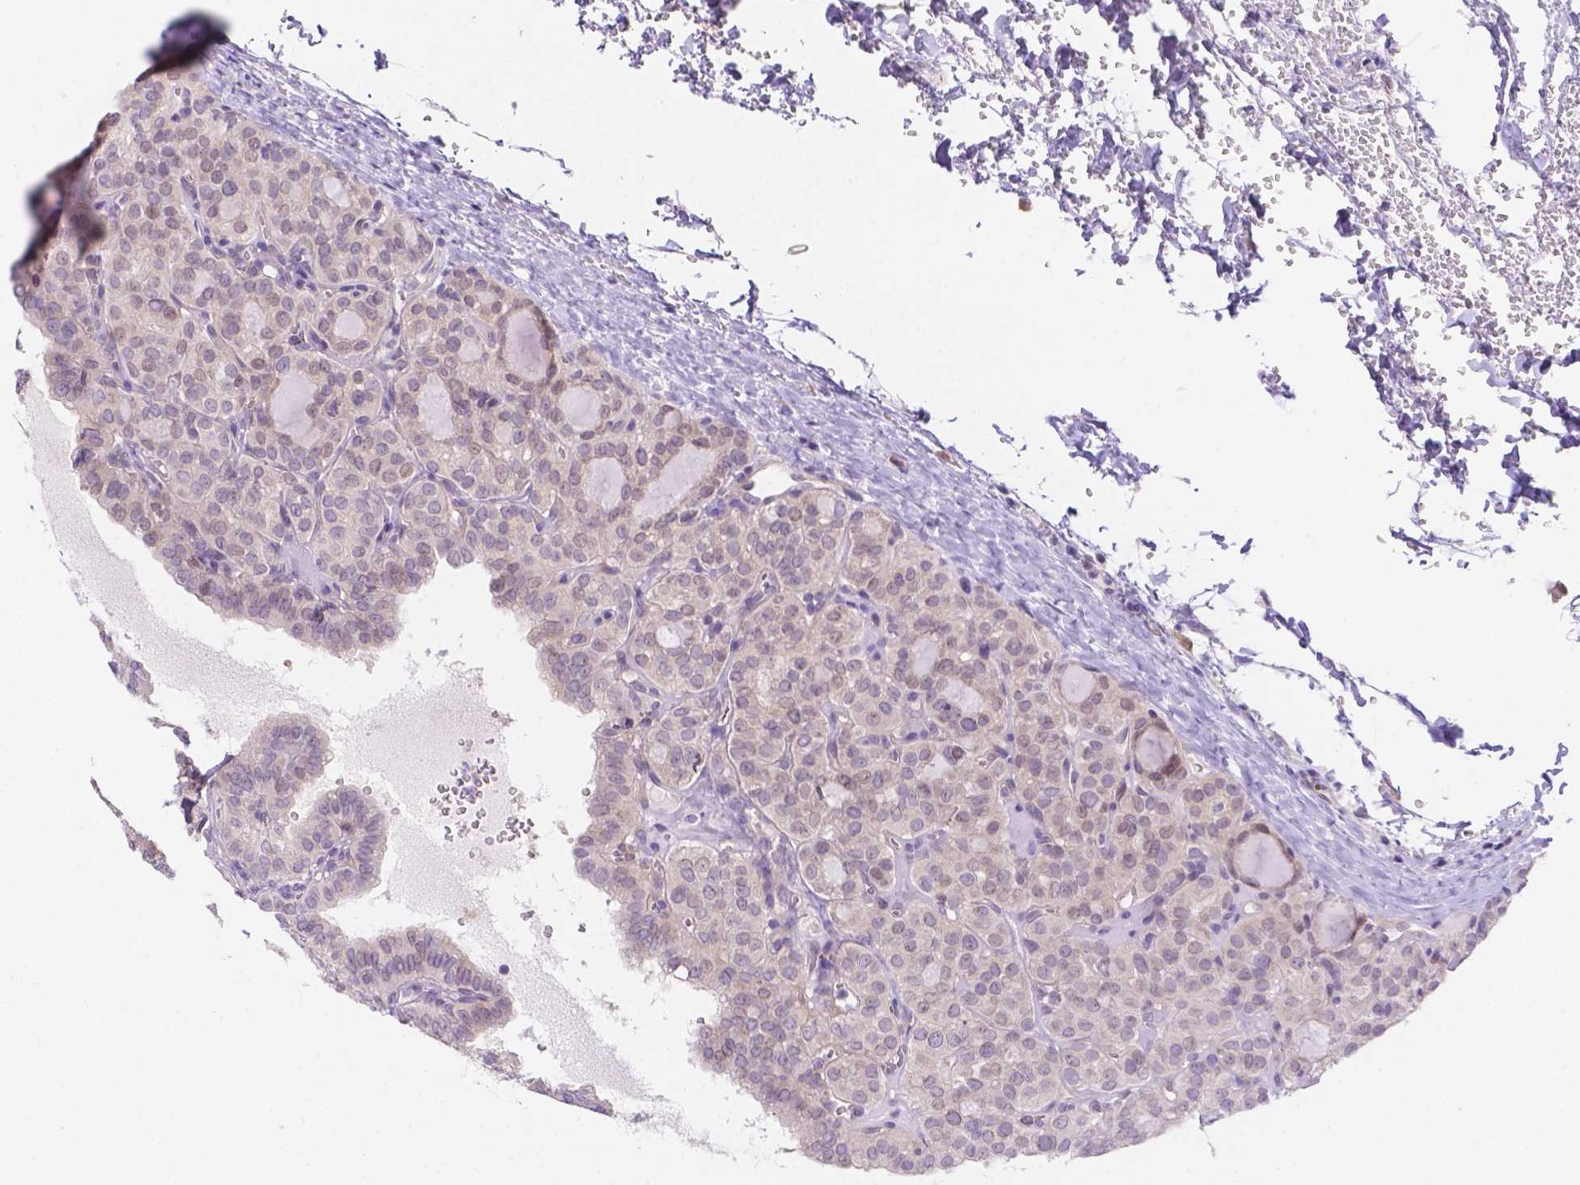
{"staining": {"intensity": "negative", "quantity": "none", "location": "none"}, "tissue": "thyroid cancer", "cell_type": "Tumor cells", "image_type": "cancer", "snomed": [{"axis": "morphology", "description": "Papillary adenocarcinoma, NOS"}, {"axis": "topography", "description": "Thyroid gland"}], "caption": "The image demonstrates no significant expression in tumor cells of thyroid cancer.", "gene": "CD96", "patient": {"sex": "female", "age": 41}}